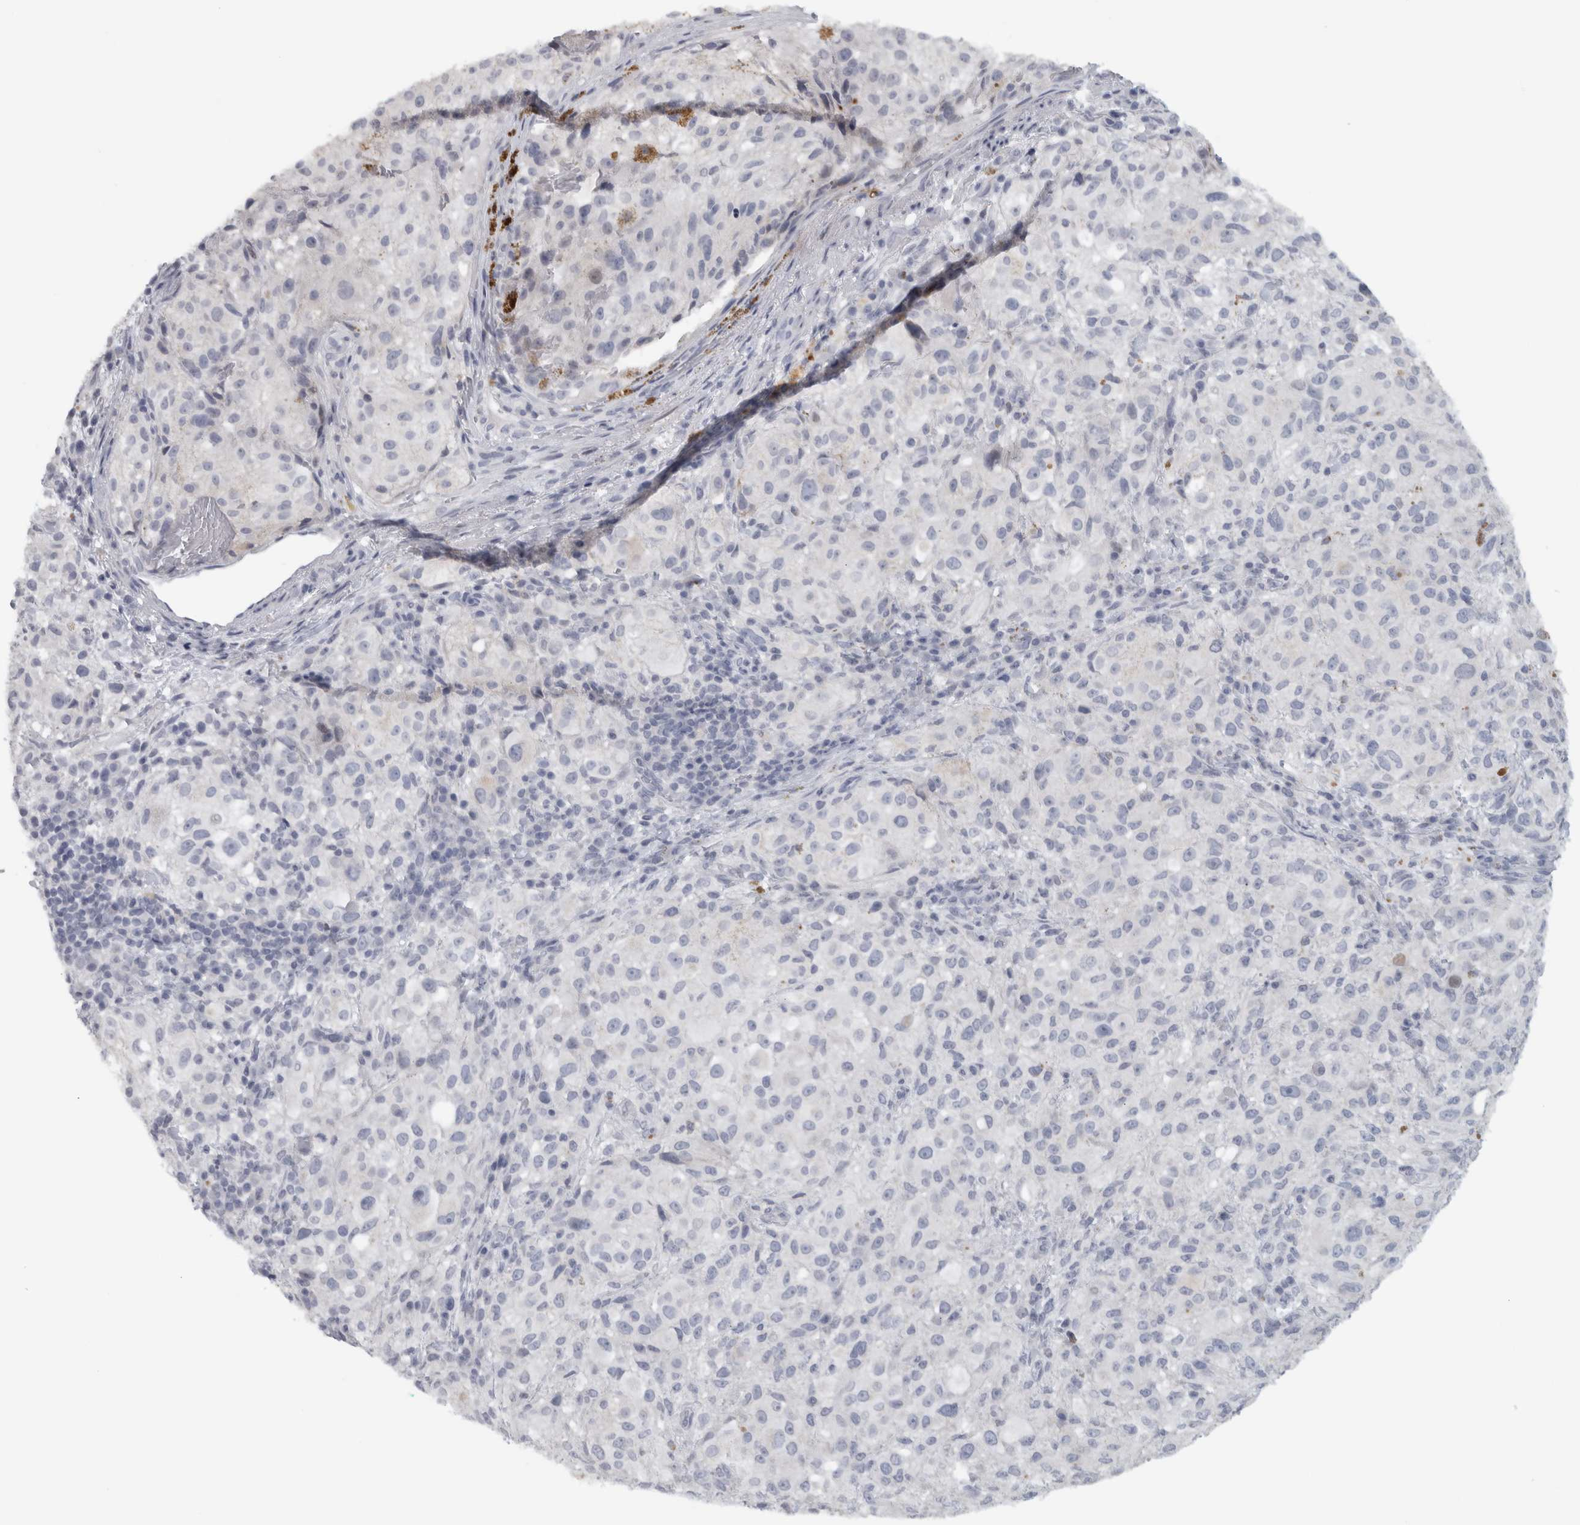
{"staining": {"intensity": "negative", "quantity": "none", "location": "none"}, "tissue": "melanoma", "cell_type": "Tumor cells", "image_type": "cancer", "snomed": [{"axis": "morphology", "description": "Necrosis, NOS"}, {"axis": "morphology", "description": "Malignant melanoma, NOS"}, {"axis": "topography", "description": "Skin"}], "caption": "Photomicrograph shows no significant protein positivity in tumor cells of melanoma. (Immunohistochemistry, brightfield microscopy, high magnification).", "gene": "PTPRN2", "patient": {"sex": "female", "age": 87}}